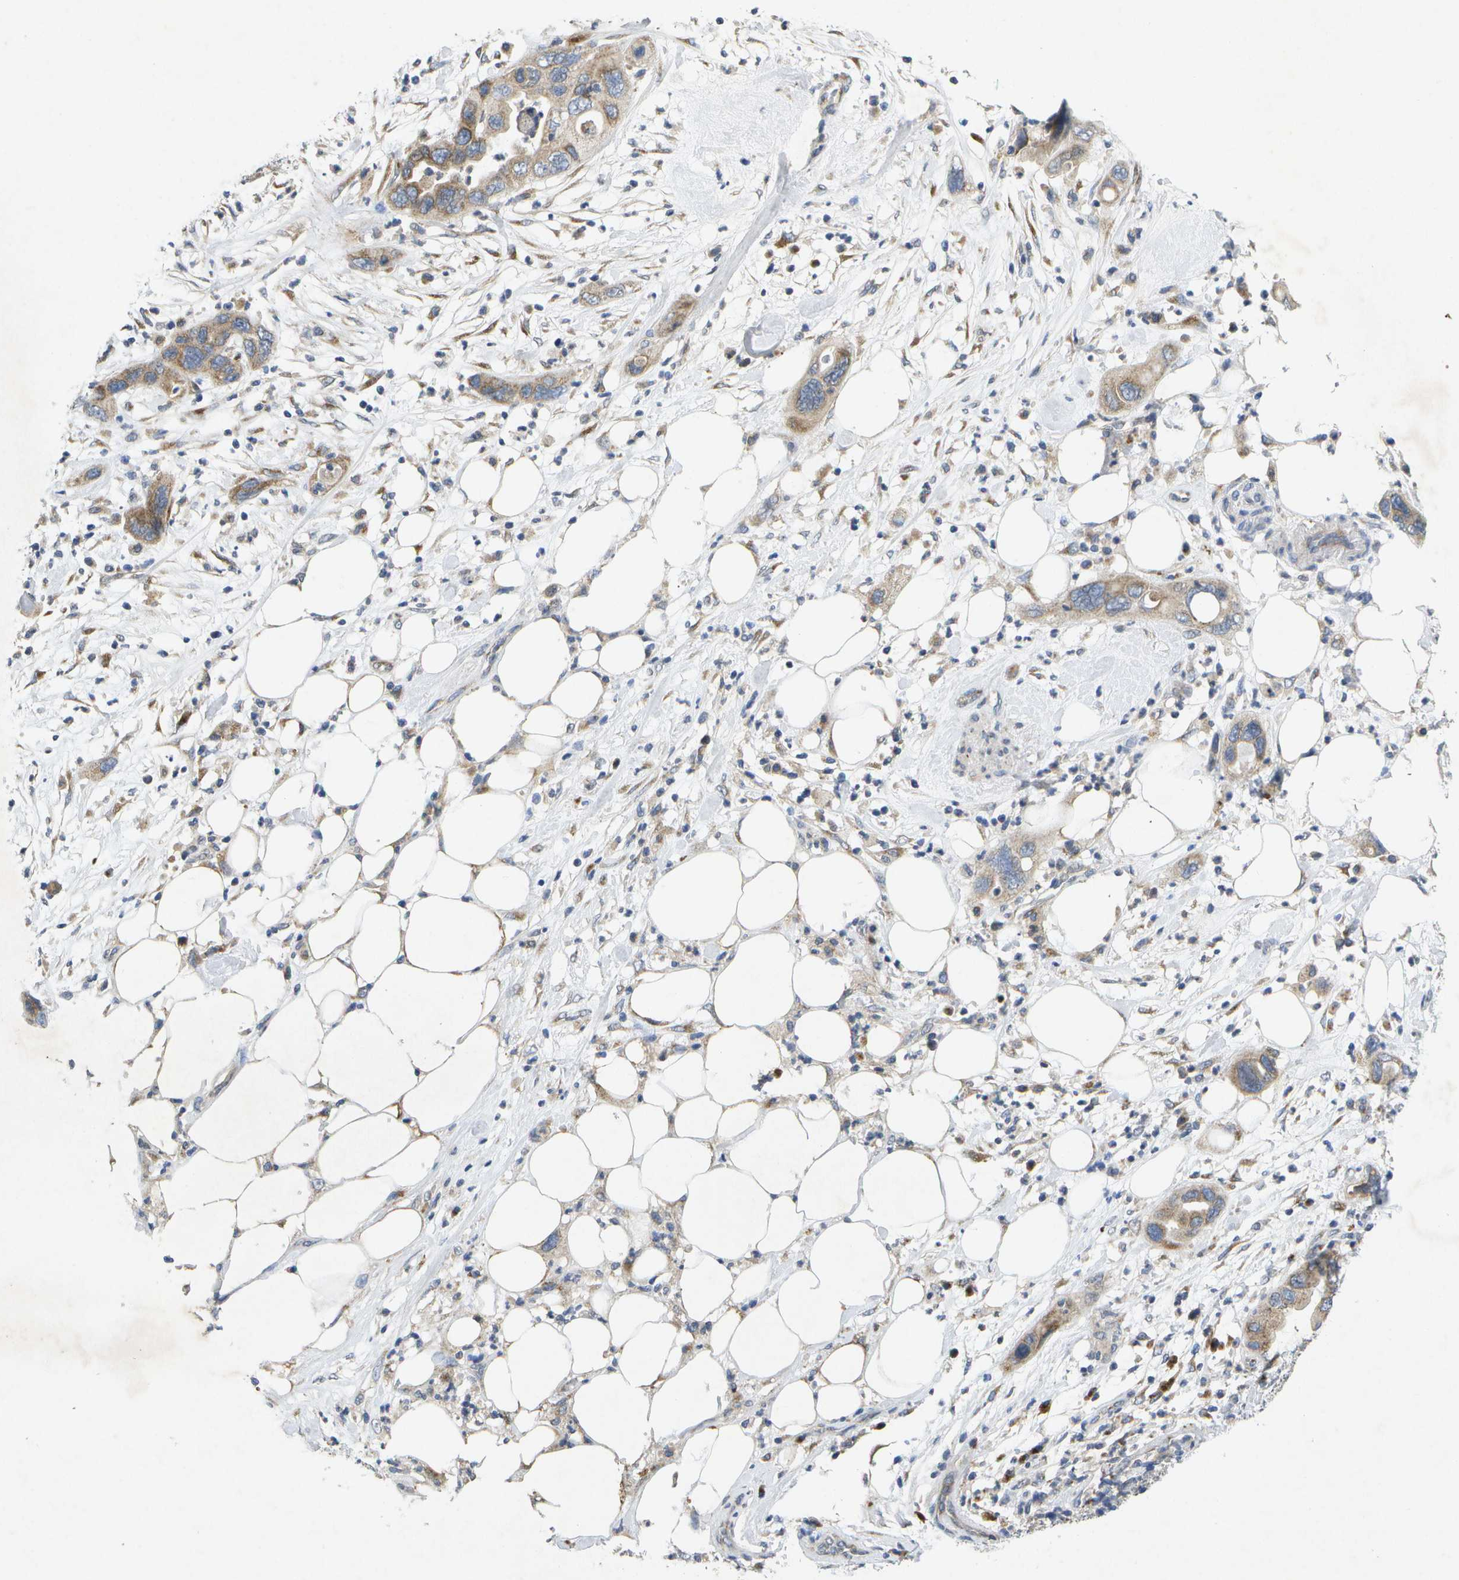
{"staining": {"intensity": "moderate", "quantity": ">75%", "location": "cytoplasmic/membranous"}, "tissue": "pancreatic cancer", "cell_type": "Tumor cells", "image_type": "cancer", "snomed": [{"axis": "morphology", "description": "Adenocarcinoma, NOS"}, {"axis": "topography", "description": "Pancreas"}], "caption": "Pancreatic cancer tissue displays moderate cytoplasmic/membranous expression in about >75% of tumor cells, visualized by immunohistochemistry.", "gene": "KDELR1", "patient": {"sex": "female", "age": 71}}